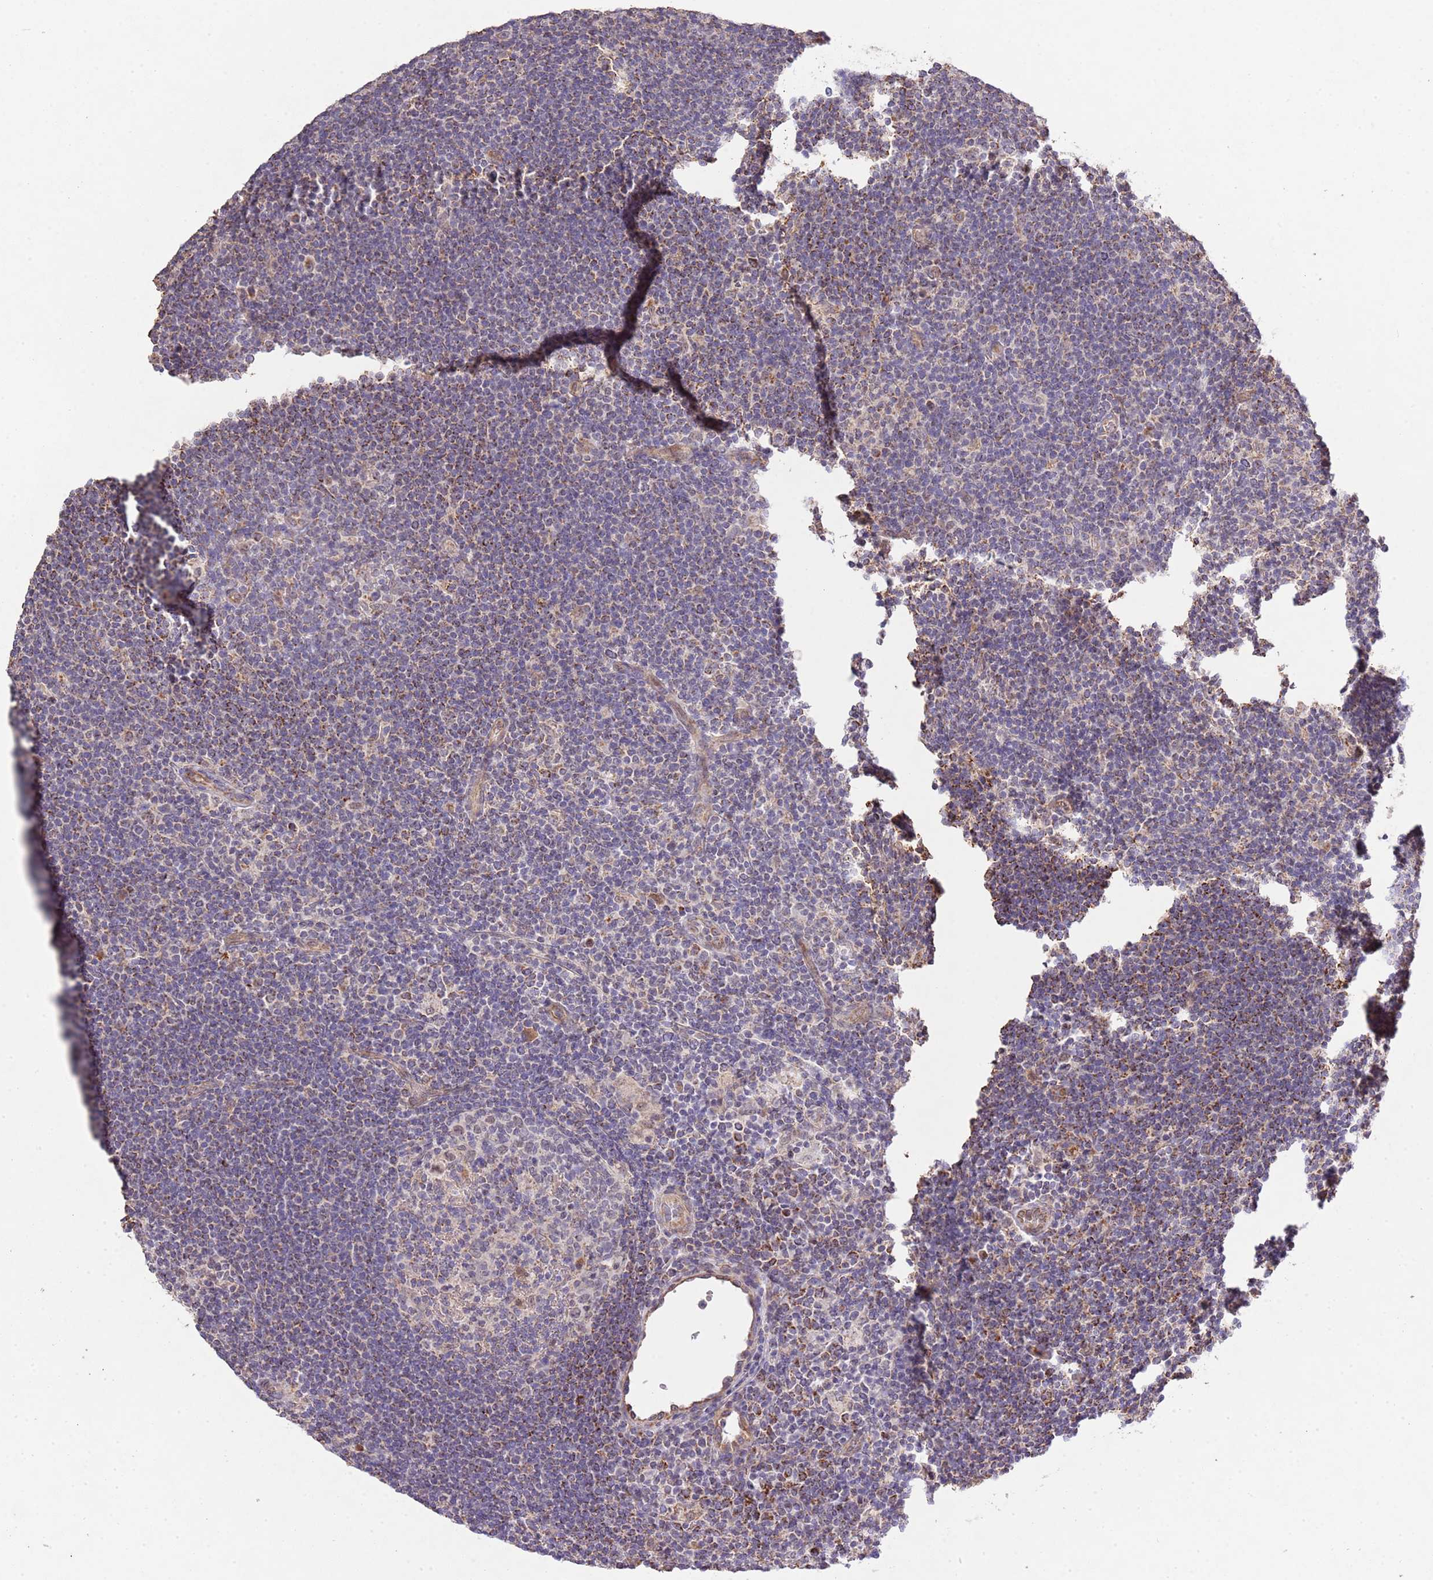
{"staining": {"intensity": "weak", "quantity": ">75%", "location": "cytoplasmic/membranous"}, "tissue": "lymphoma", "cell_type": "Tumor cells", "image_type": "cancer", "snomed": [{"axis": "morphology", "description": "Hodgkin's disease, NOS"}, {"axis": "topography", "description": "Lymph node"}], "caption": "Tumor cells demonstrate low levels of weak cytoplasmic/membranous positivity in approximately >75% of cells in human lymphoma.", "gene": "IVD", "patient": {"sex": "female", "age": 57}}